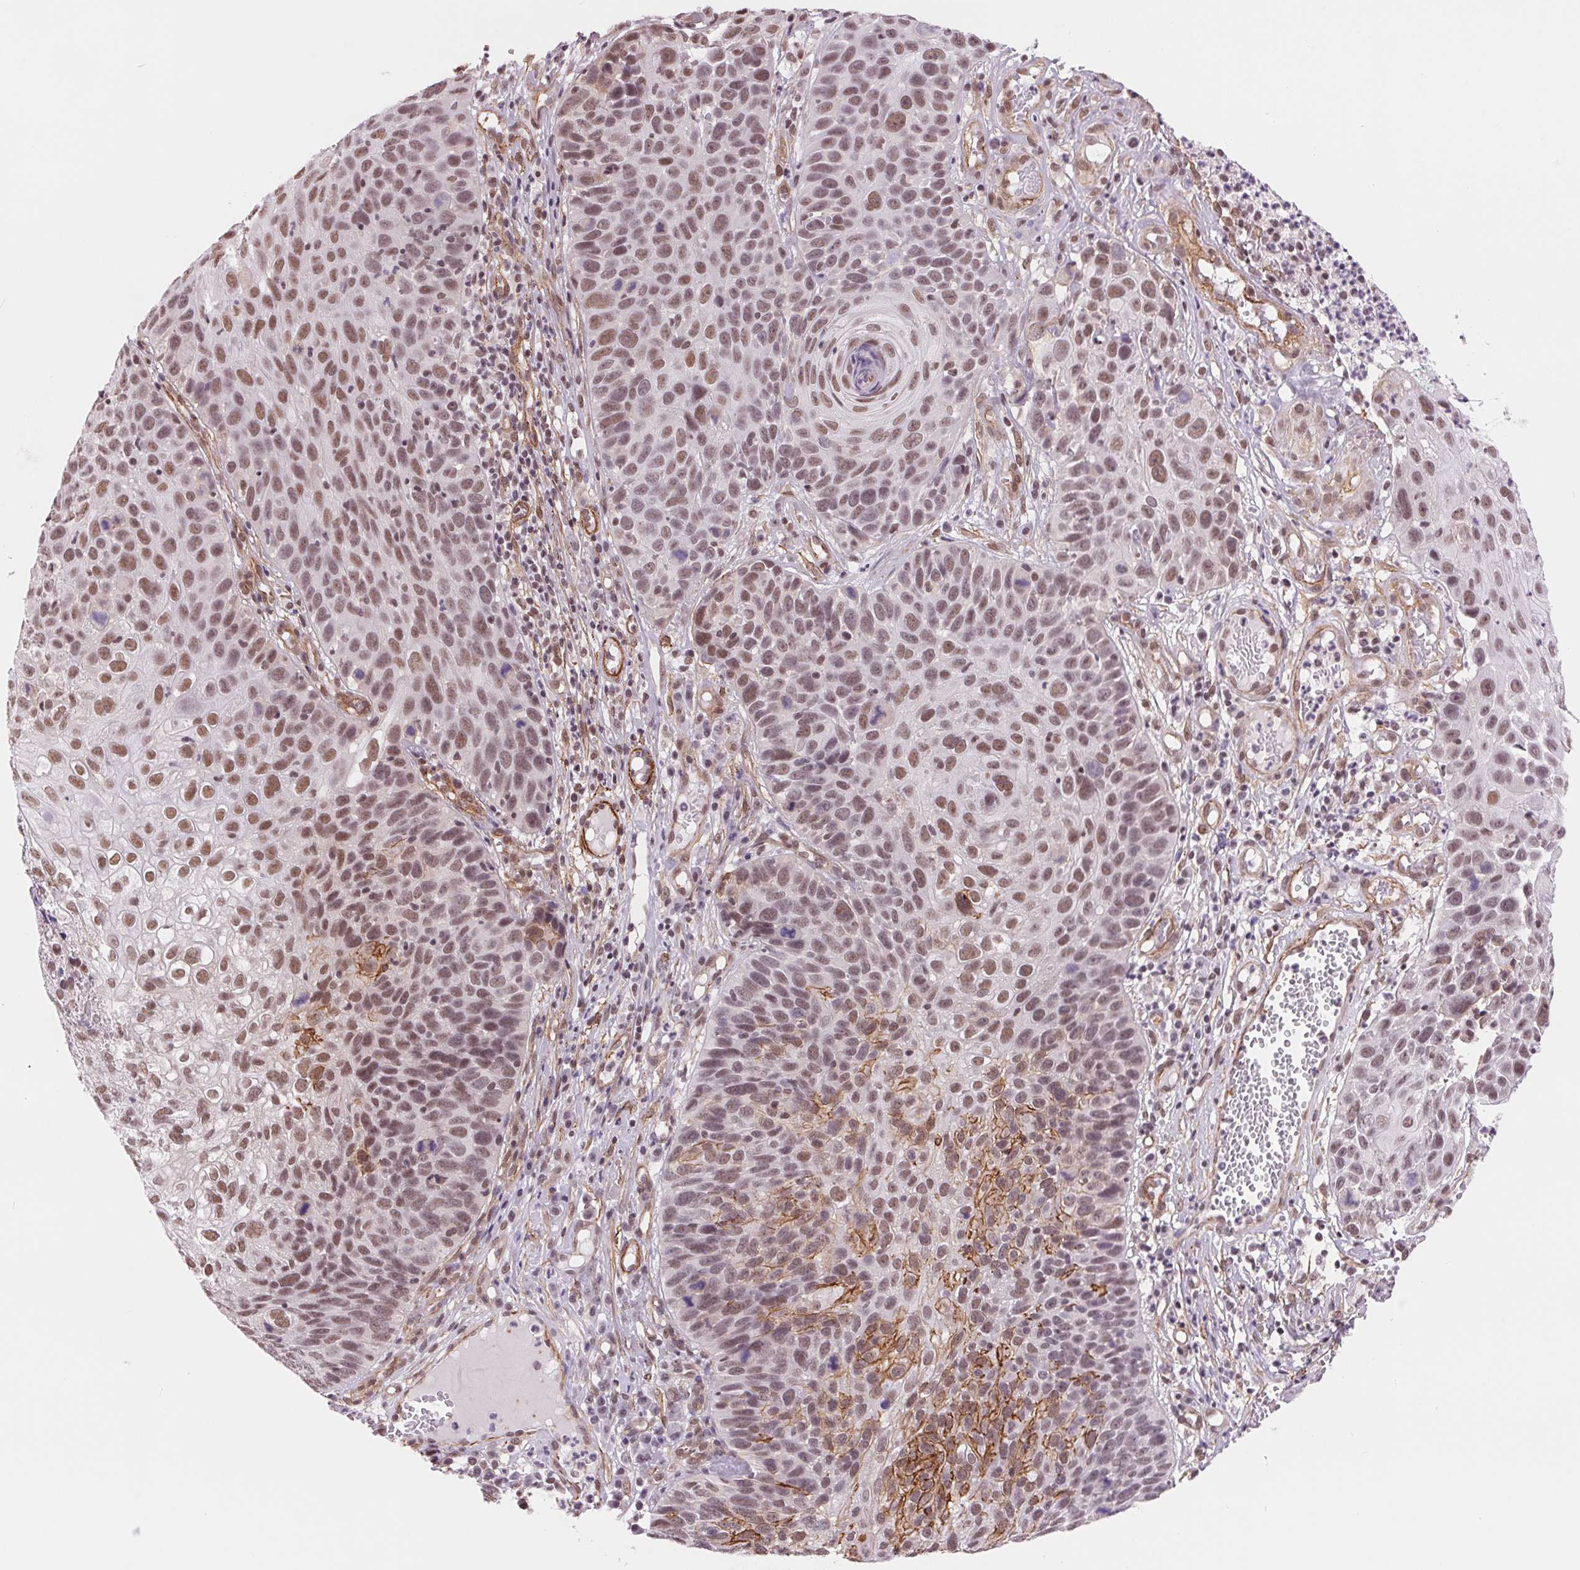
{"staining": {"intensity": "moderate", "quantity": ">75%", "location": "cytoplasmic/membranous"}, "tissue": "skin cancer", "cell_type": "Tumor cells", "image_type": "cancer", "snomed": [{"axis": "morphology", "description": "Squamous cell carcinoma, NOS"}, {"axis": "topography", "description": "Skin"}], "caption": "DAB (3,3'-diaminobenzidine) immunohistochemical staining of human skin cancer (squamous cell carcinoma) exhibits moderate cytoplasmic/membranous protein expression in approximately >75% of tumor cells.", "gene": "BCAT1", "patient": {"sex": "male", "age": 92}}